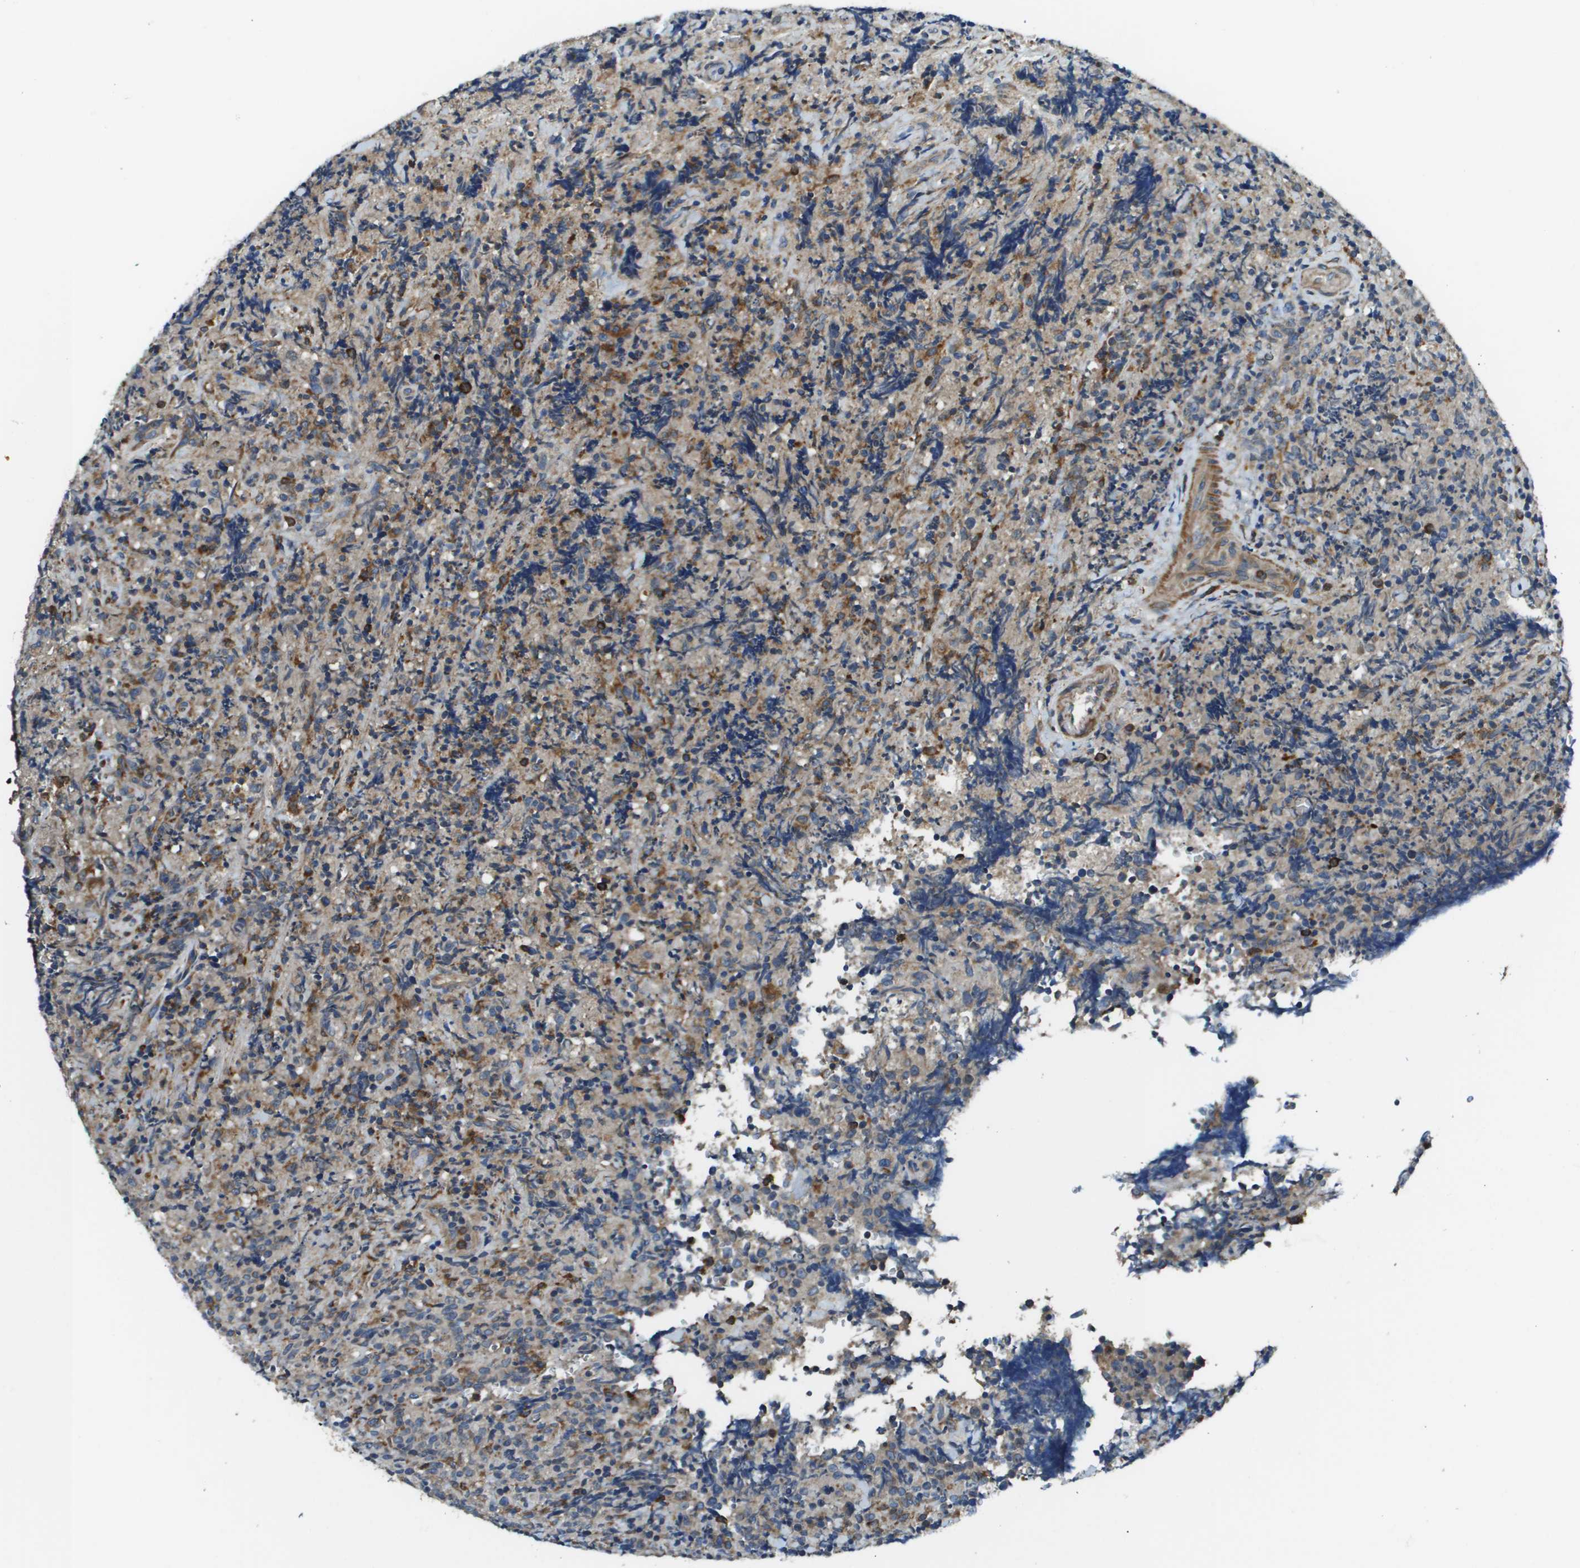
{"staining": {"intensity": "moderate", "quantity": "<25%", "location": "cytoplasmic/membranous"}, "tissue": "lymphoma", "cell_type": "Tumor cells", "image_type": "cancer", "snomed": [{"axis": "morphology", "description": "Malignant lymphoma, non-Hodgkin's type, High grade"}, {"axis": "topography", "description": "Tonsil"}], "caption": "Tumor cells exhibit low levels of moderate cytoplasmic/membranous staining in about <25% of cells in human malignant lymphoma, non-Hodgkin's type (high-grade).", "gene": "CNPY3", "patient": {"sex": "female", "age": 36}}